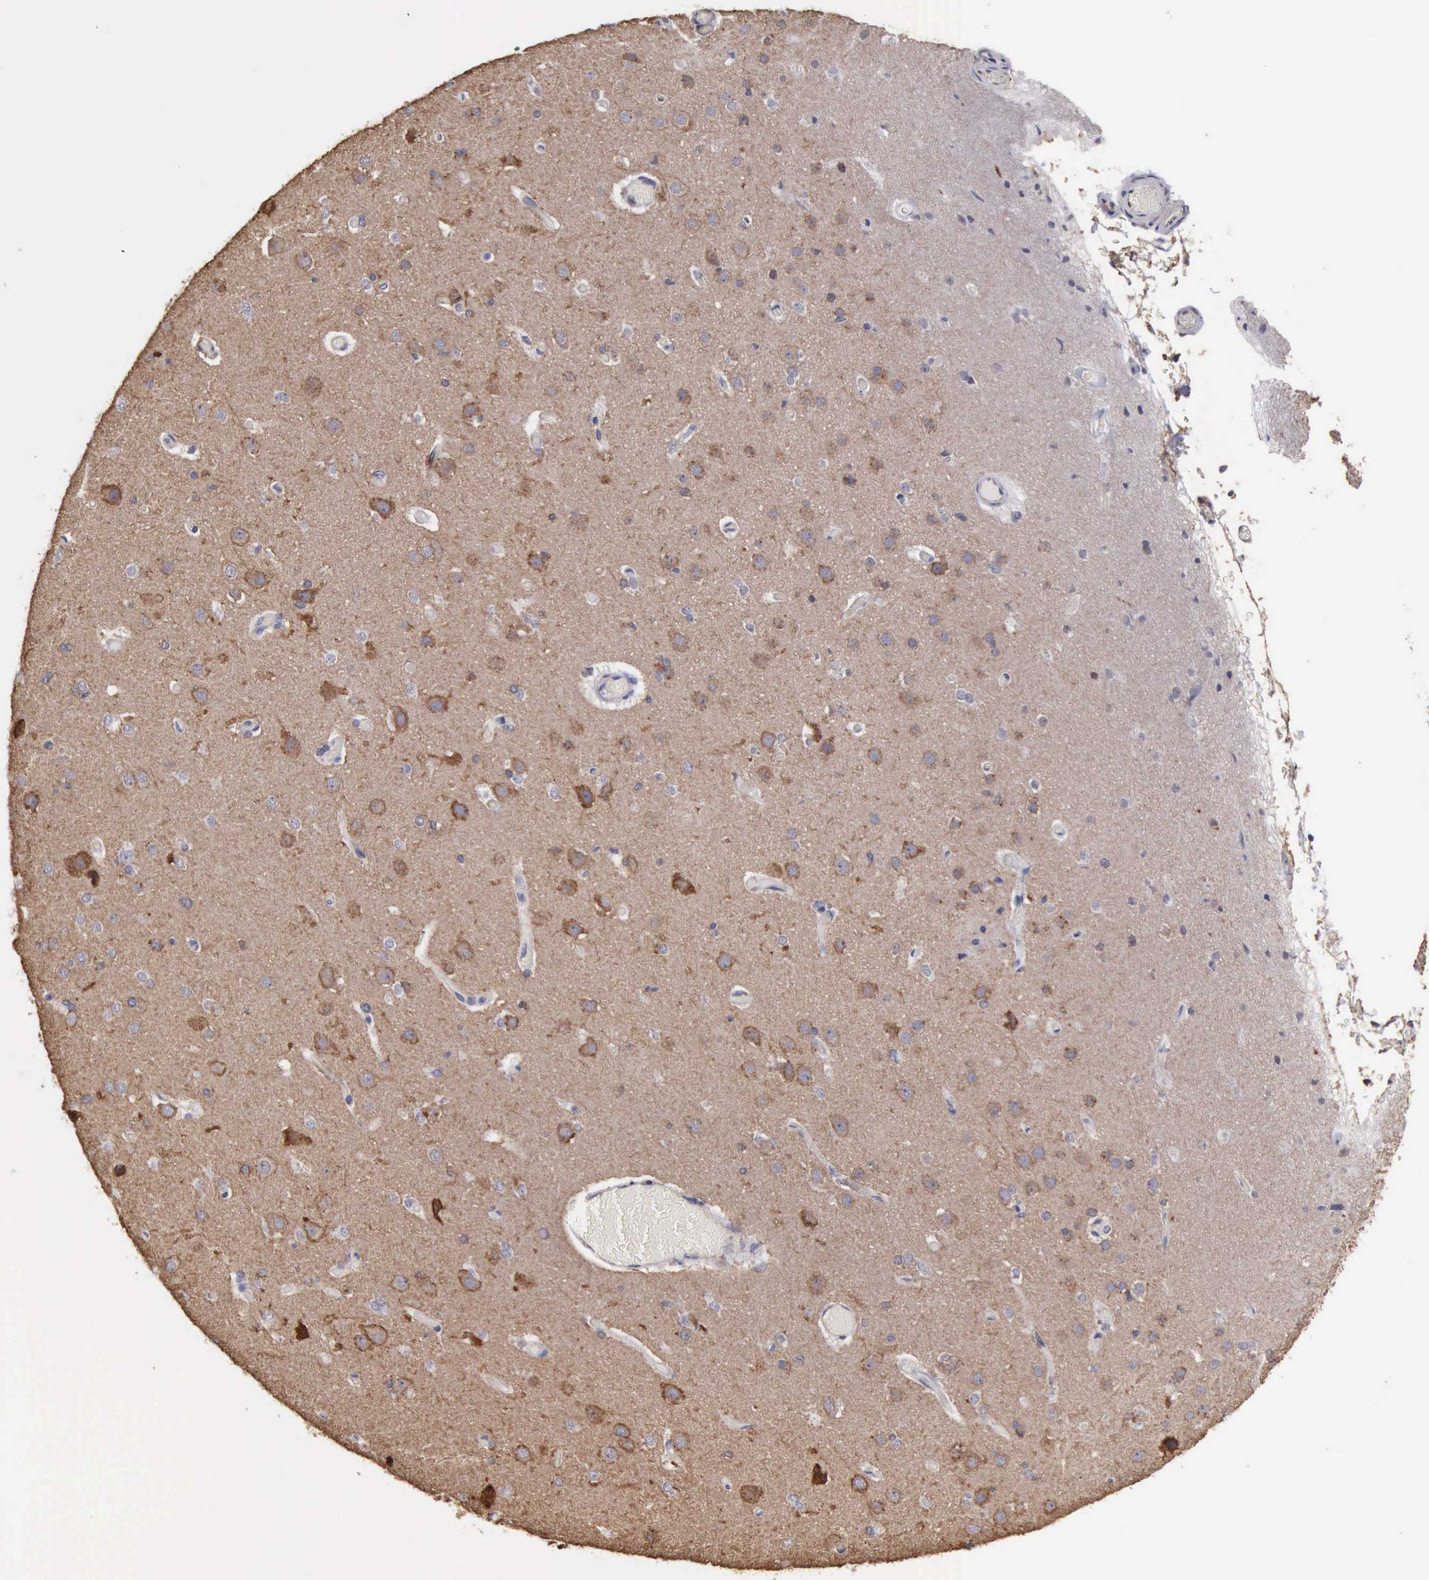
{"staining": {"intensity": "negative", "quantity": "none", "location": "none"}, "tissue": "cerebral cortex", "cell_type": "Endothelial cells", "image_type": "normal", "snomed": [{"axis": "morphology", "description": "Normal tissue, NOS"}, {"axis": "morphology", "description": "Glioma, malignant, High grade"}, {"axis": "topography", "description": "Cerebral cortex"}], "caption": "DAB immunohistochemical staining of benign human cerebral cortex demonstrates no significant positivity in endothelial cells. (DAB (3,3'-diaminobenzidine) IHC with hematoxylin counter stain).", "gene": "GPR101", "patient": {"sex": "male", "age": 77}}